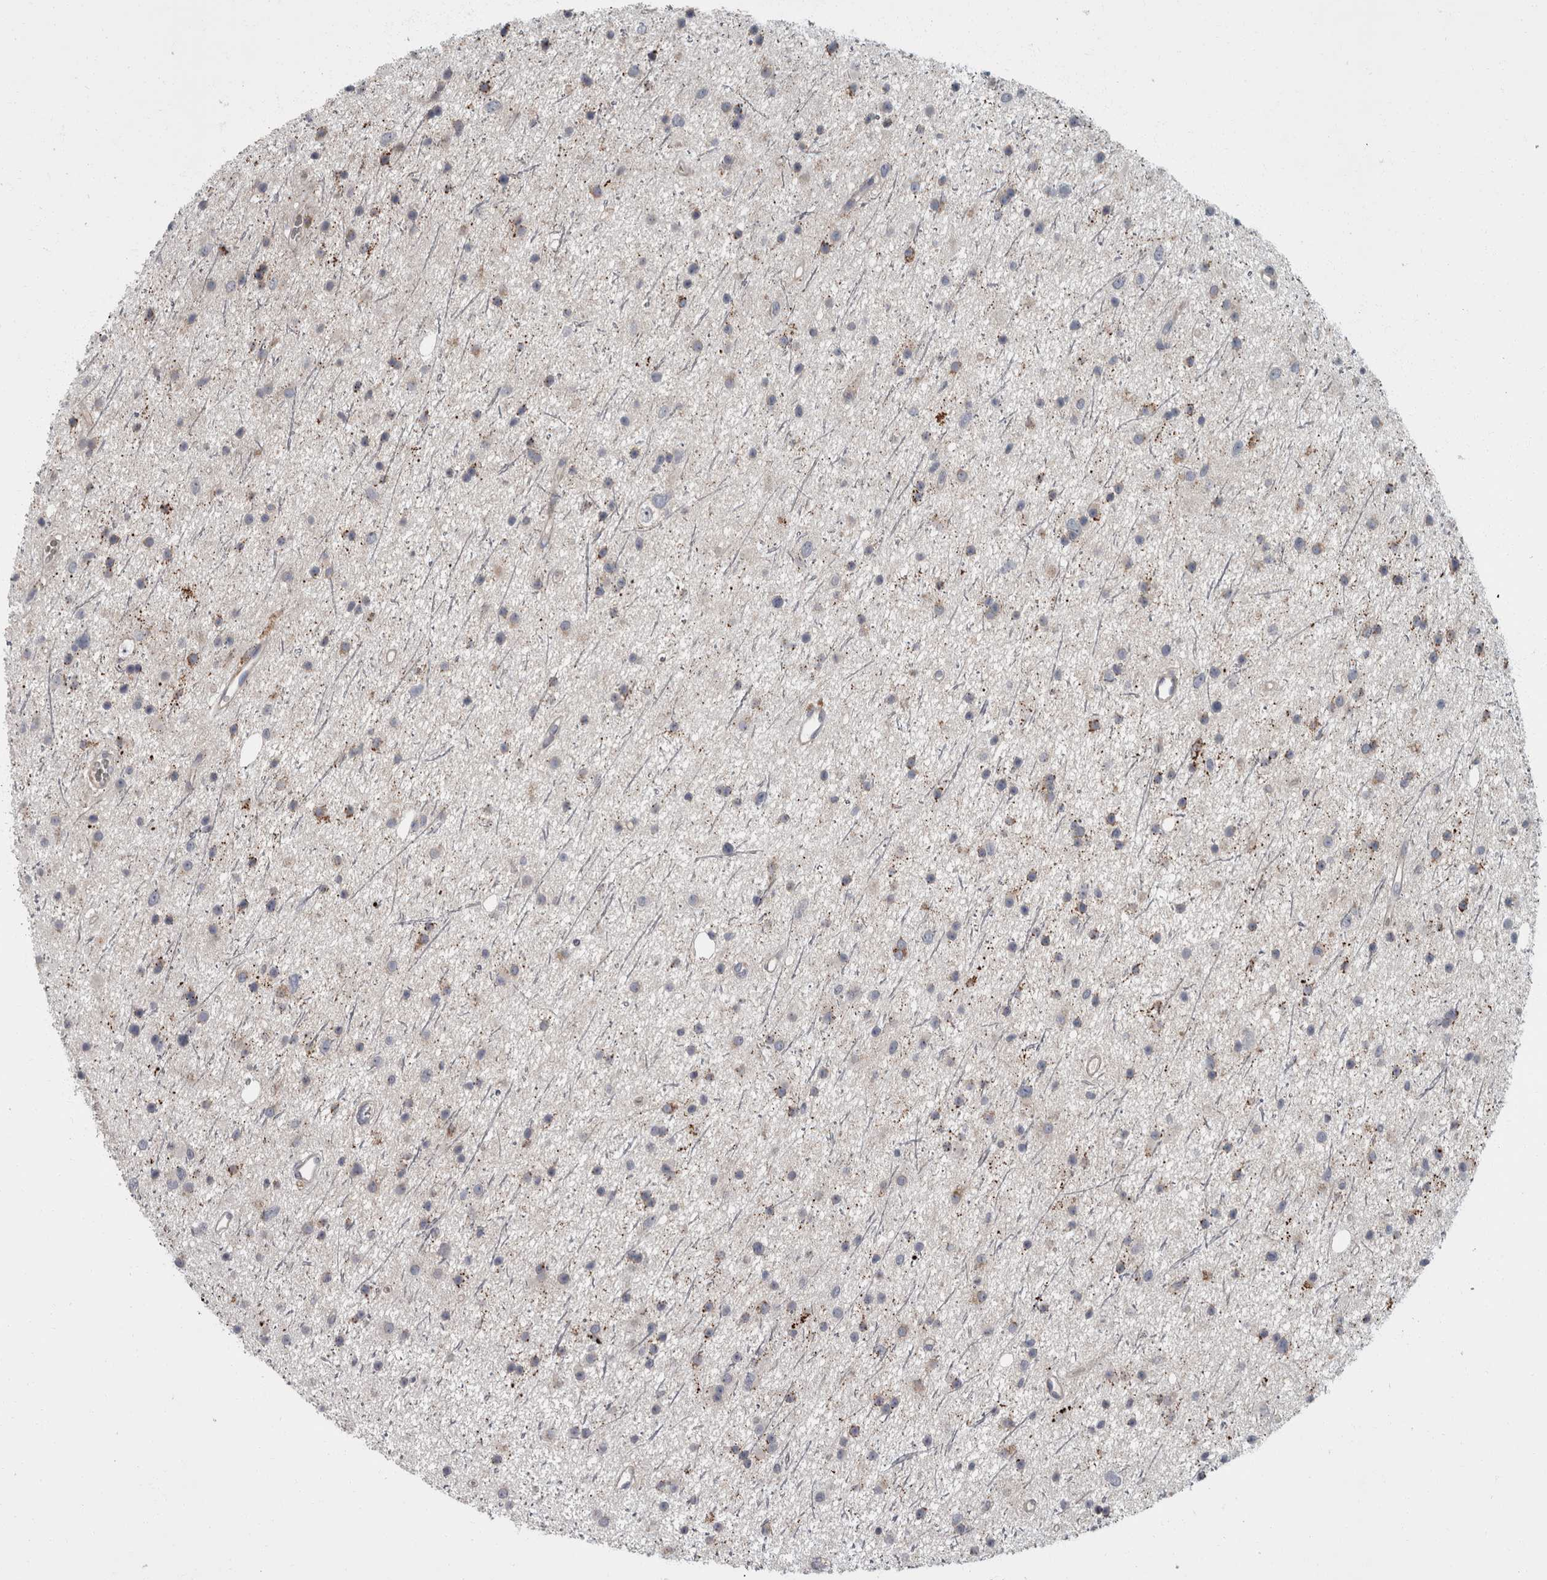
{"staining": {"intensity": "weak", "quantity": "<25%", "location": "cytoplasmic/membranous"}, "tissue": "glioma", "cell_type": "Tumor cells", "image_type": "cancer", "snomed": [{"axis": "morphology", "description": "Glioma, malignant, Low grade"}, {"axis": "topography", "description": "Cerebral cortex"}], "caption": "IHC of human malignant glioma (low-grade) displays no positivity in tumor cells.", "gene": "CDC42BPG", "patient": {"sex": "female", "age": 39}}